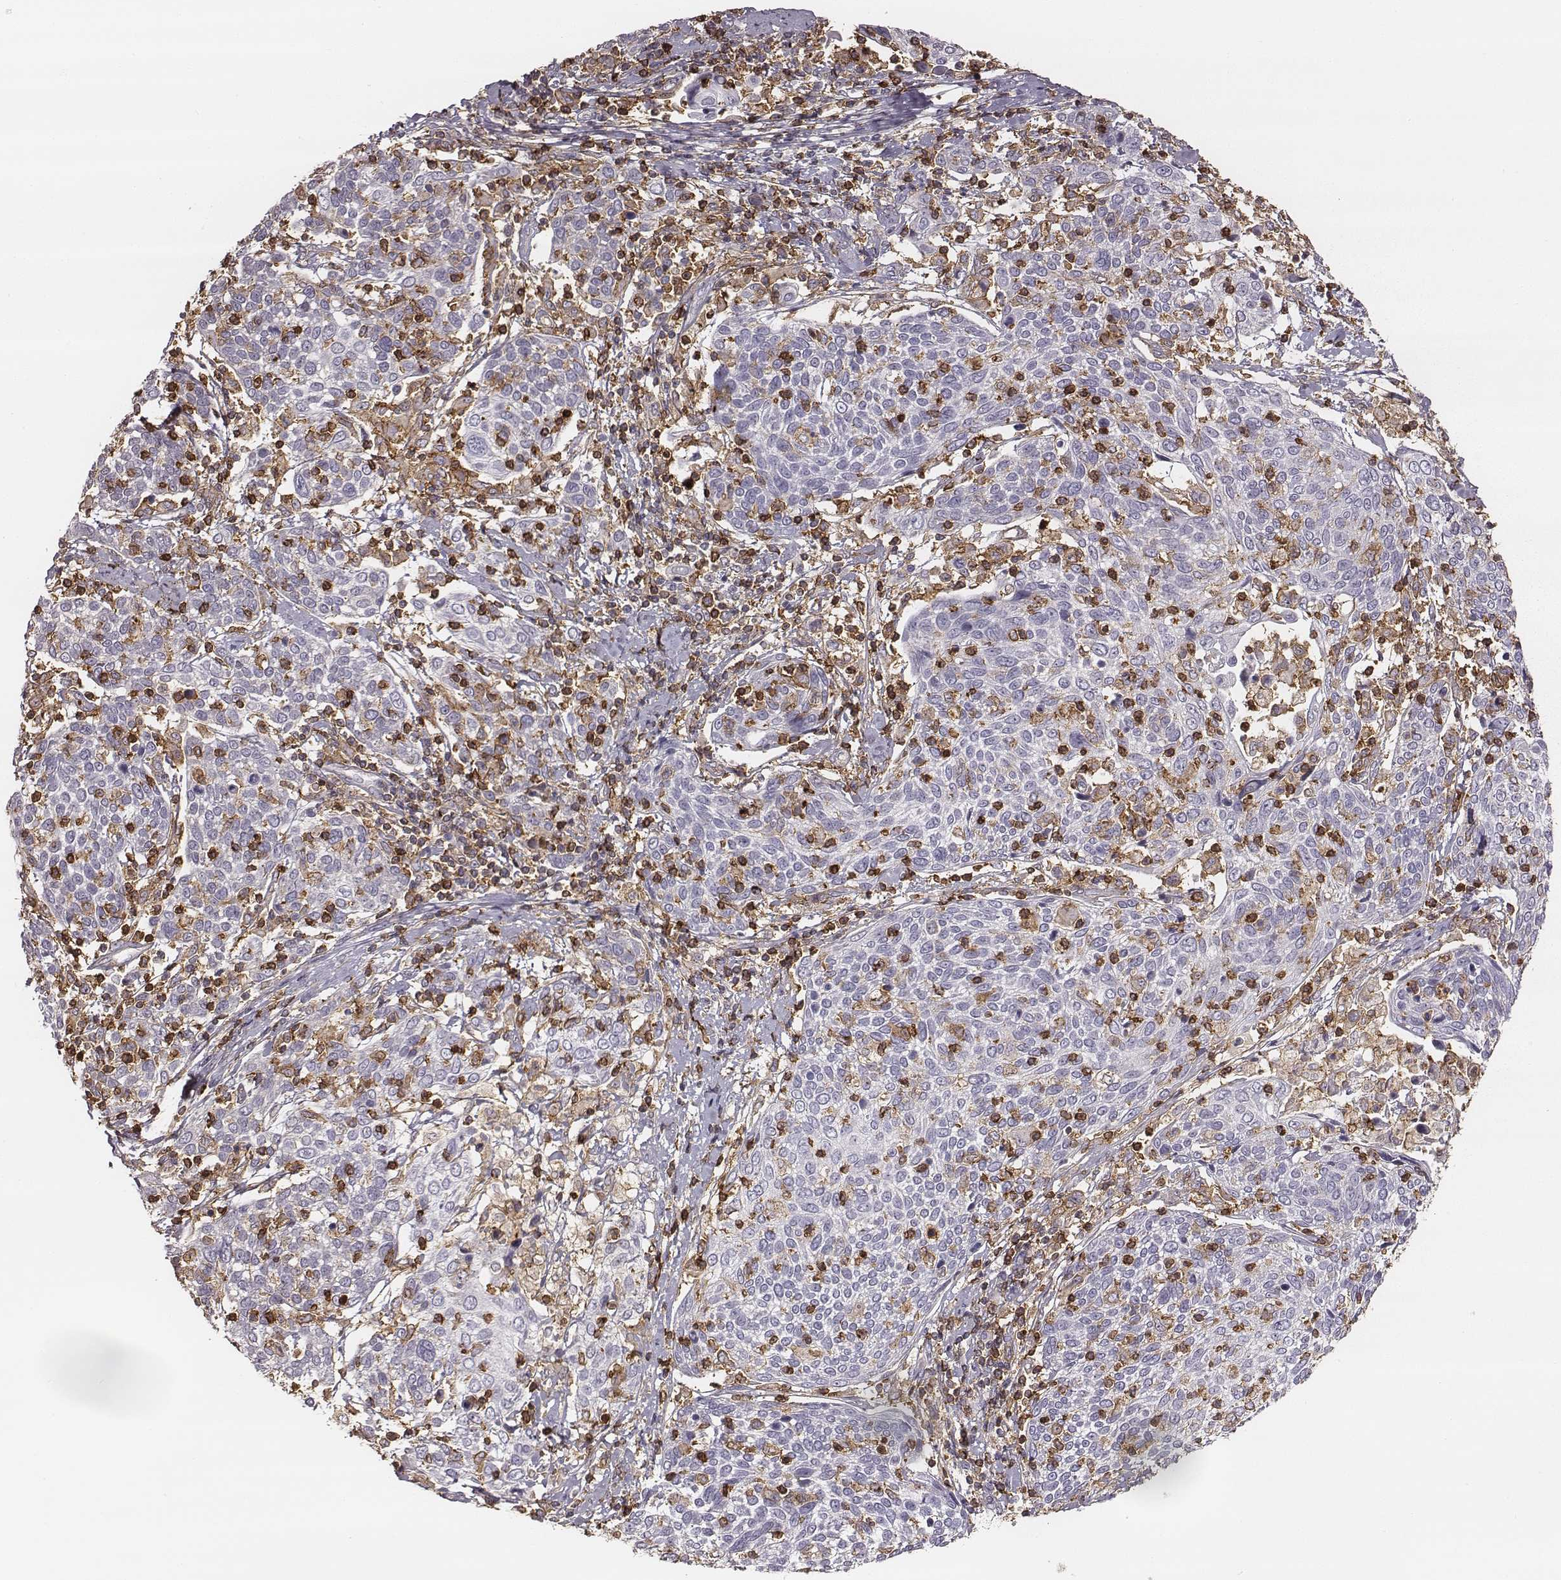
{"staining": {"intensity": "negative", "quantity": "none", "location": "none"}, "tissue": "cervical cancer", "cell_type": "Tumor cells", "image_type": "cancer", "snomed": [{"axis": "morphology", "description": "Squamous cell carcinoma, NOS"}, {"axis": "topography", "description": "Cervix"}], "caption": "High magnification brightfield microscopy of cervical cancer (squamous cell carcinoma) stained with DAB (3,3'-diaminobenzidine) (brown) and counterstained with hematoxylin (blue): tumor cells show no significant expression. (Stains: DAB immunohistochemistry with hematoxylin counter stain, Microscopy: brightfield microscopy at high magnification).", "gene": "ZYX", "patient": {"sex": "female", "age": 61}}